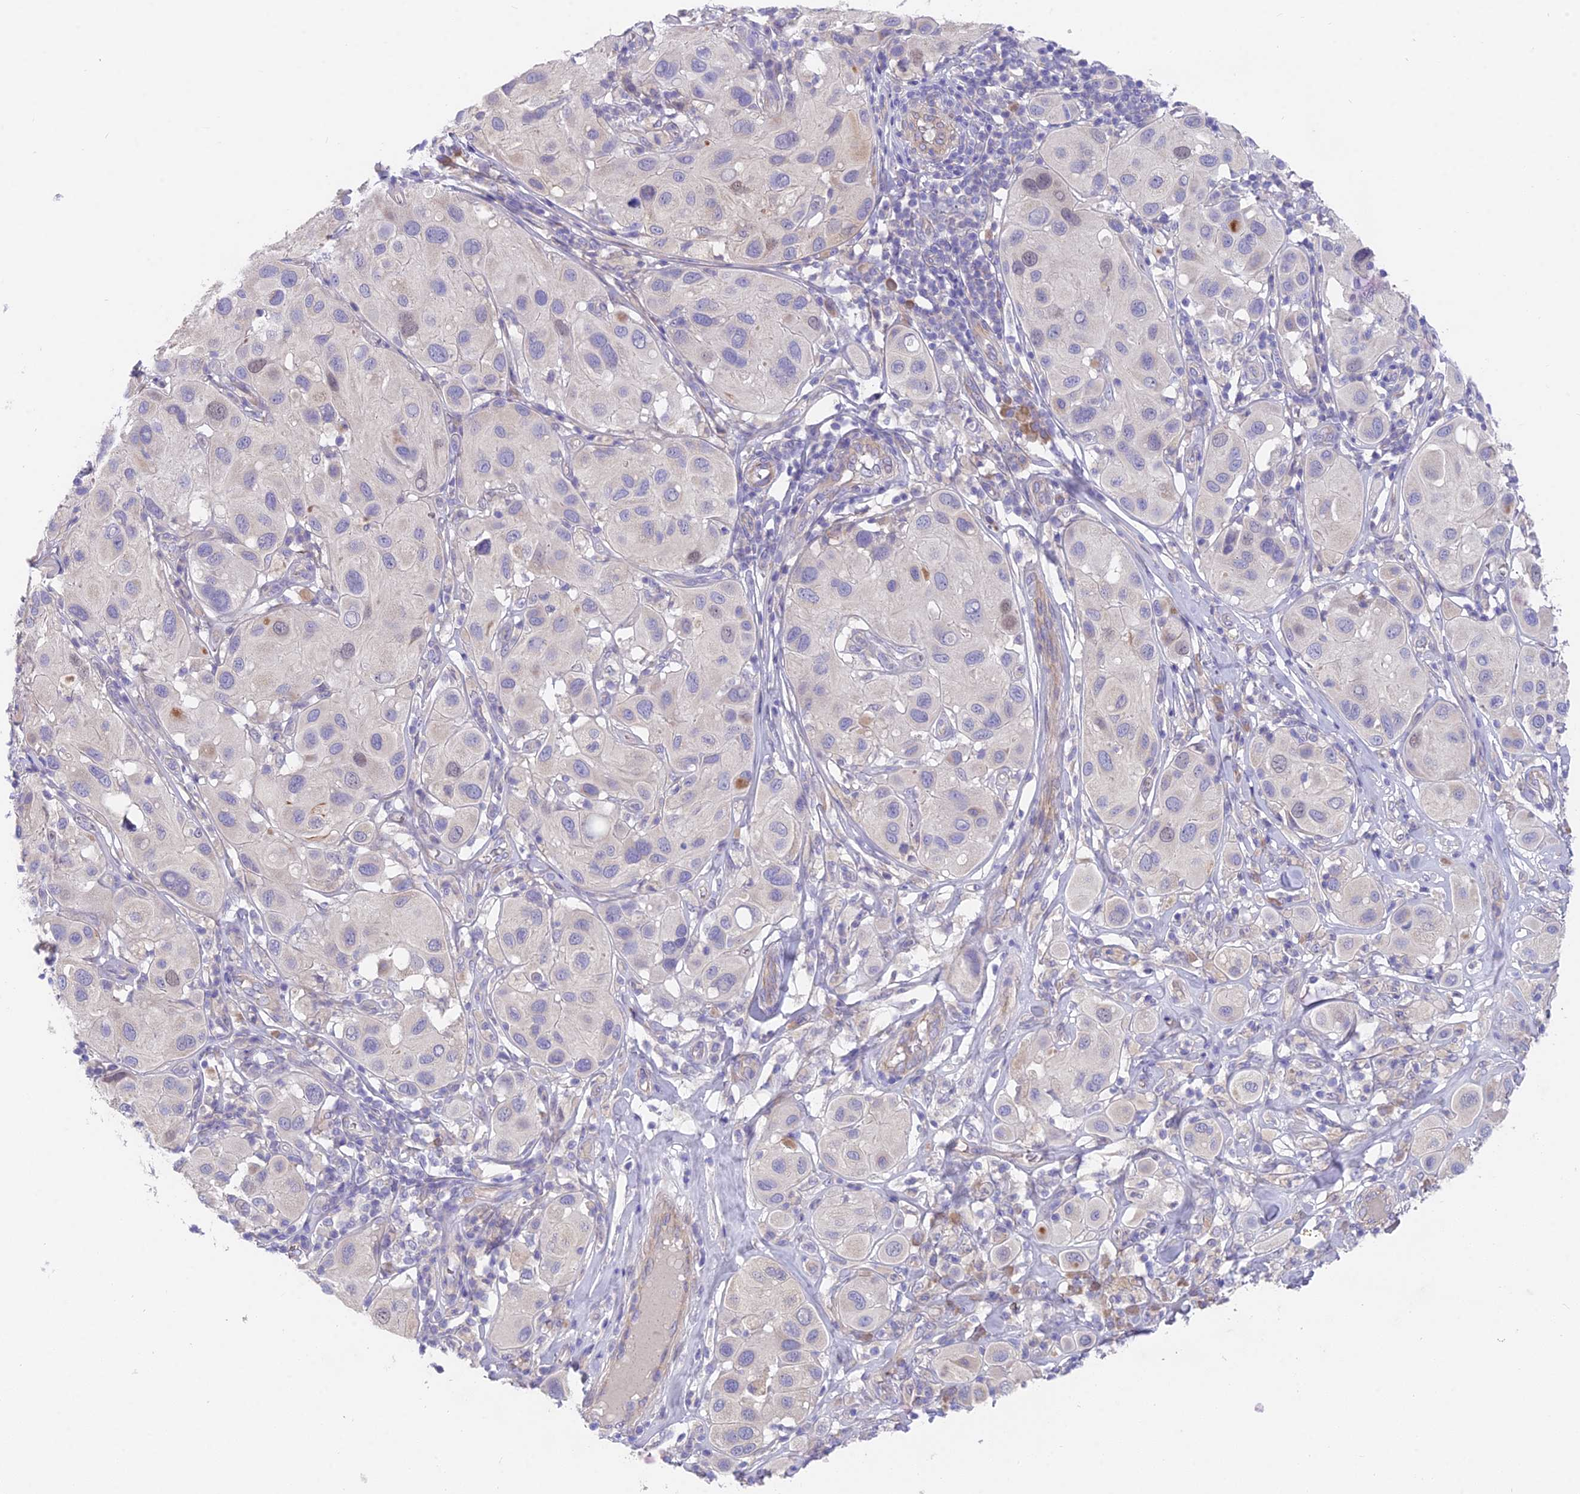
{"staining": {"intensity": "negative", "quantity": "none", "location": "none"}, "tissue": "melanoma", "cell_type": "Tumor cells", "image_type": "cancer", "snomed": [{"axis": "morphology", "description": "Malignant melanoma, Metastatic site"}, {"axis": "topography", "description": "Skin"}], "caption": "There is no significant staining in tumor cells of malignant melanoma (metastatic site).", "gene": "FAM168B", "patient": {"sex": "male", "age": 41}}